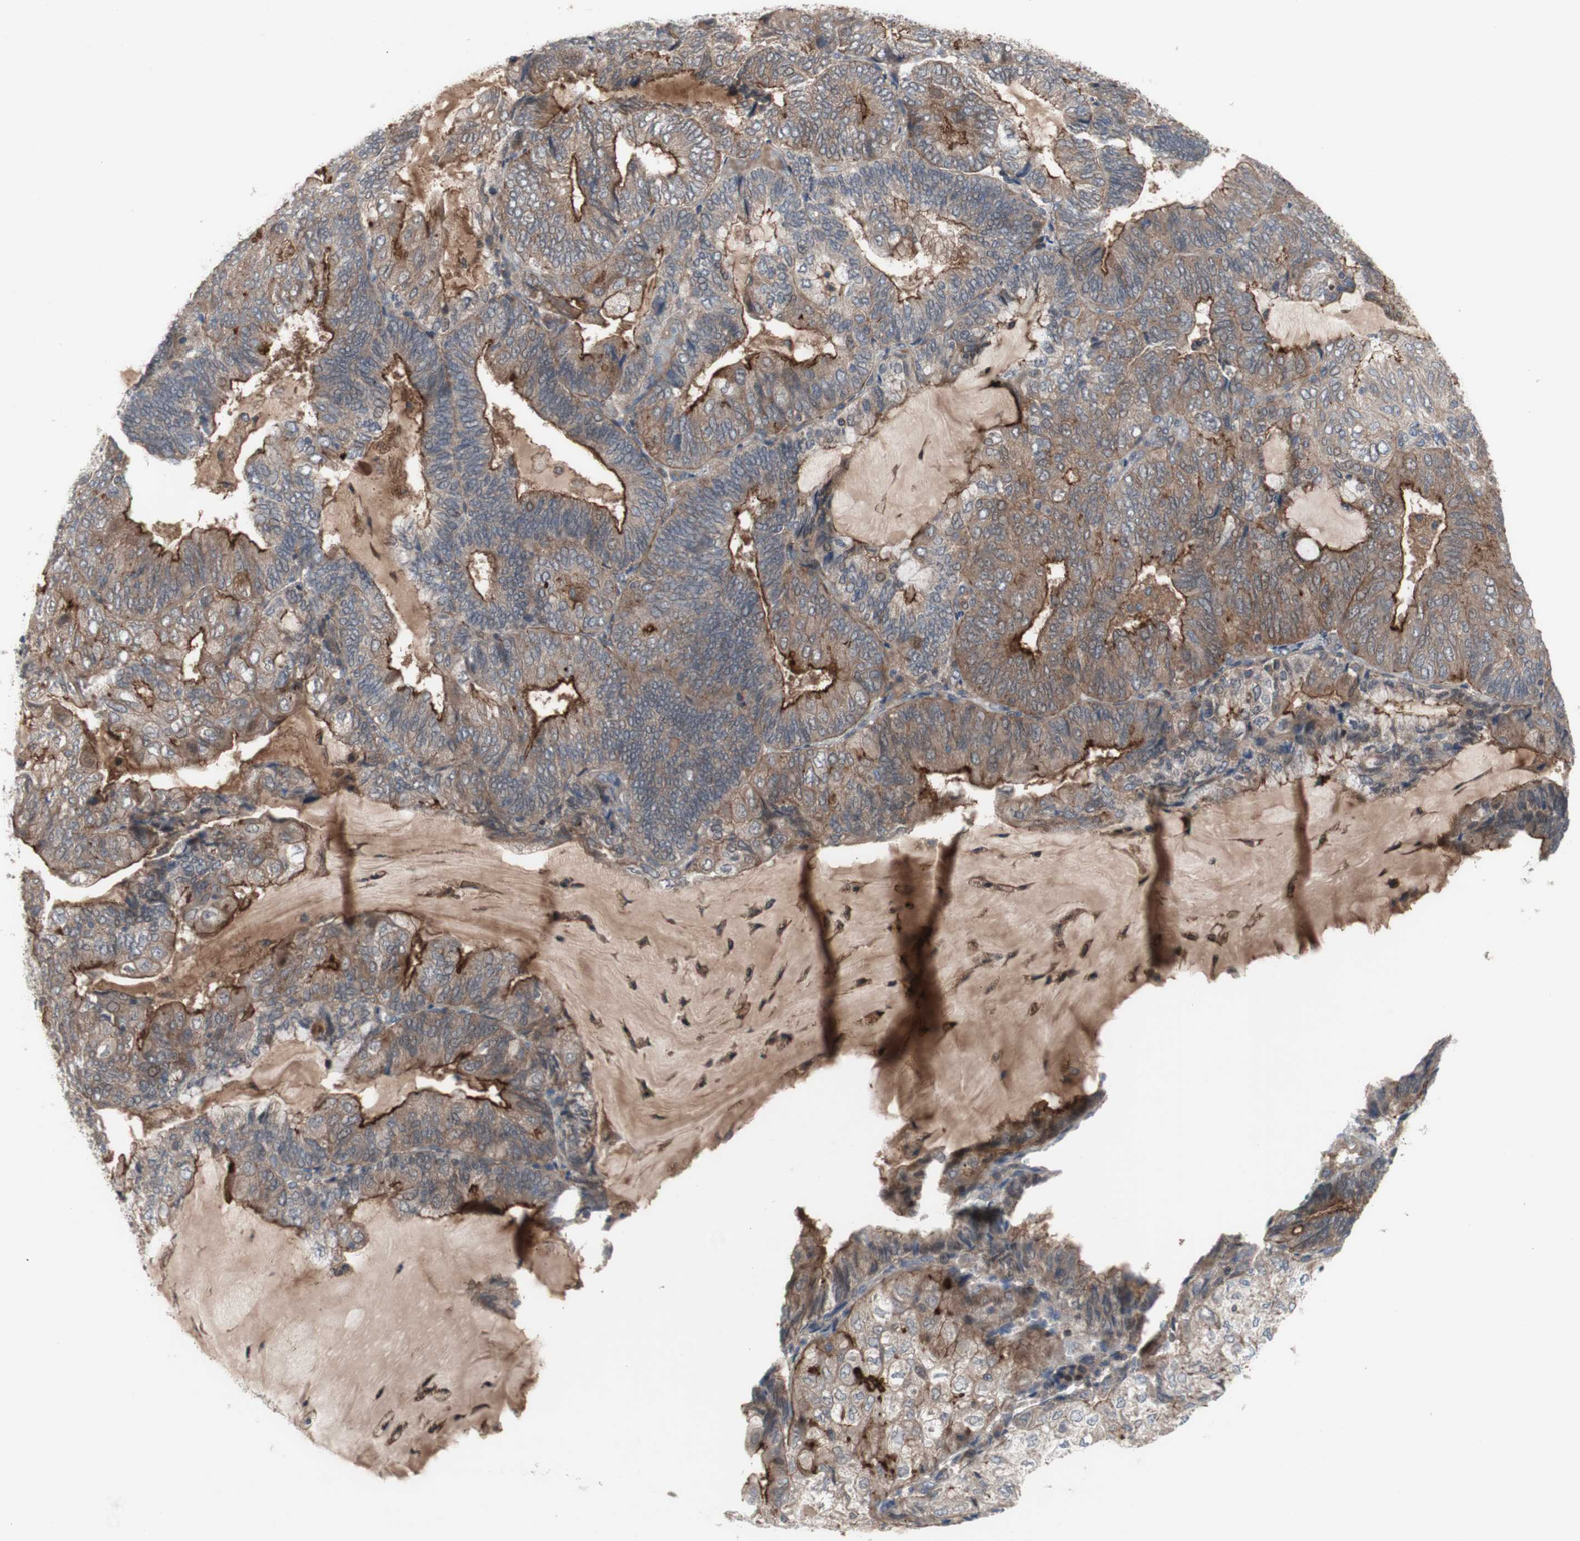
{"staining": {"intensity": "weak", "quantity": ">75%", "location": "cytoplasmic/membranous"}, "tissue": "endometrial cancer", "cell_type": "Tumor cells", "image_type": "cancer", "snomed": [{"axis": "morphology", "description": "Adenocarcinoma, NOS"}, {"axis": "topography", "description": "Endometrium"}], "caption": "Immunohistochemistry (IHC) histopathology image of endometrial cancer stained for a protein (brown), which exhibits low levels of weak cytoplasmic/membranous expression in about >75% of tumor cells.", "gene": "OAZ1", "patient": {"sex": "female", "age": 81}}